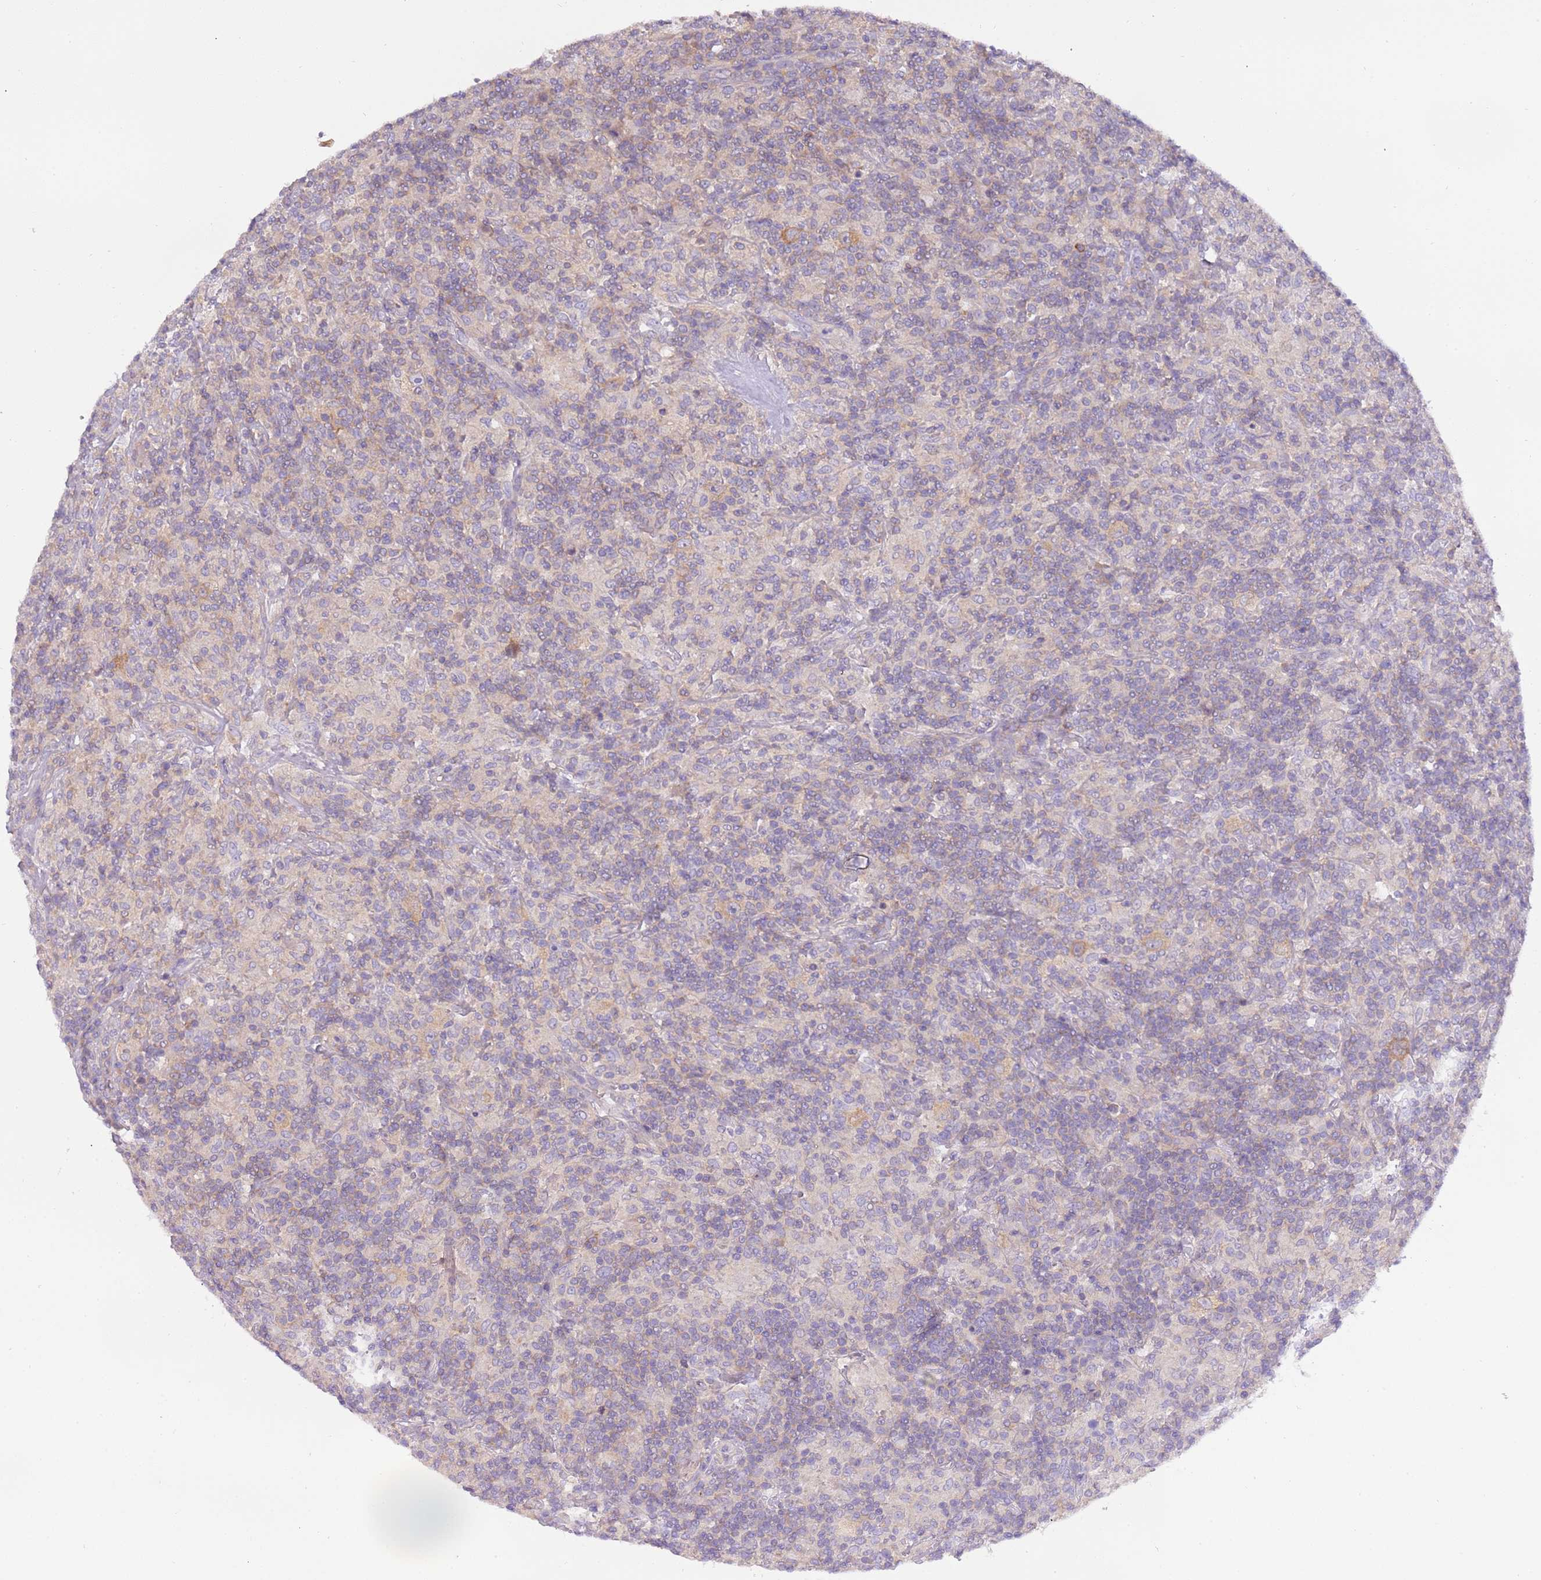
{"staining": {"intensity": "moderate", "quantity": "25%-75%", "location": "cytoplasmic/membranous"}, "tissue": "lymphoma", "cell_type": "Tumor cells", "image_type": "cancer", "snomed": [{"axis": "morphology", "description": "Hodgkin's disease, NOS"}, {"axis": "topography", "description": "Lymph node"}], "caption": "Immunohistochemistry staining of lymphoma, which exhibits medium levels of moderate cytoplasmic/membranous expression in about 25%-75% of tumor cells indicating moderate cytoplasmic/membranous protein staining. The staining was performed using DAB (brown) for protein detection and nuclei were counterstained in hematoxylin (blue).", "gene": "STIP1", "patient": {"sex": "male", "age": 70}}